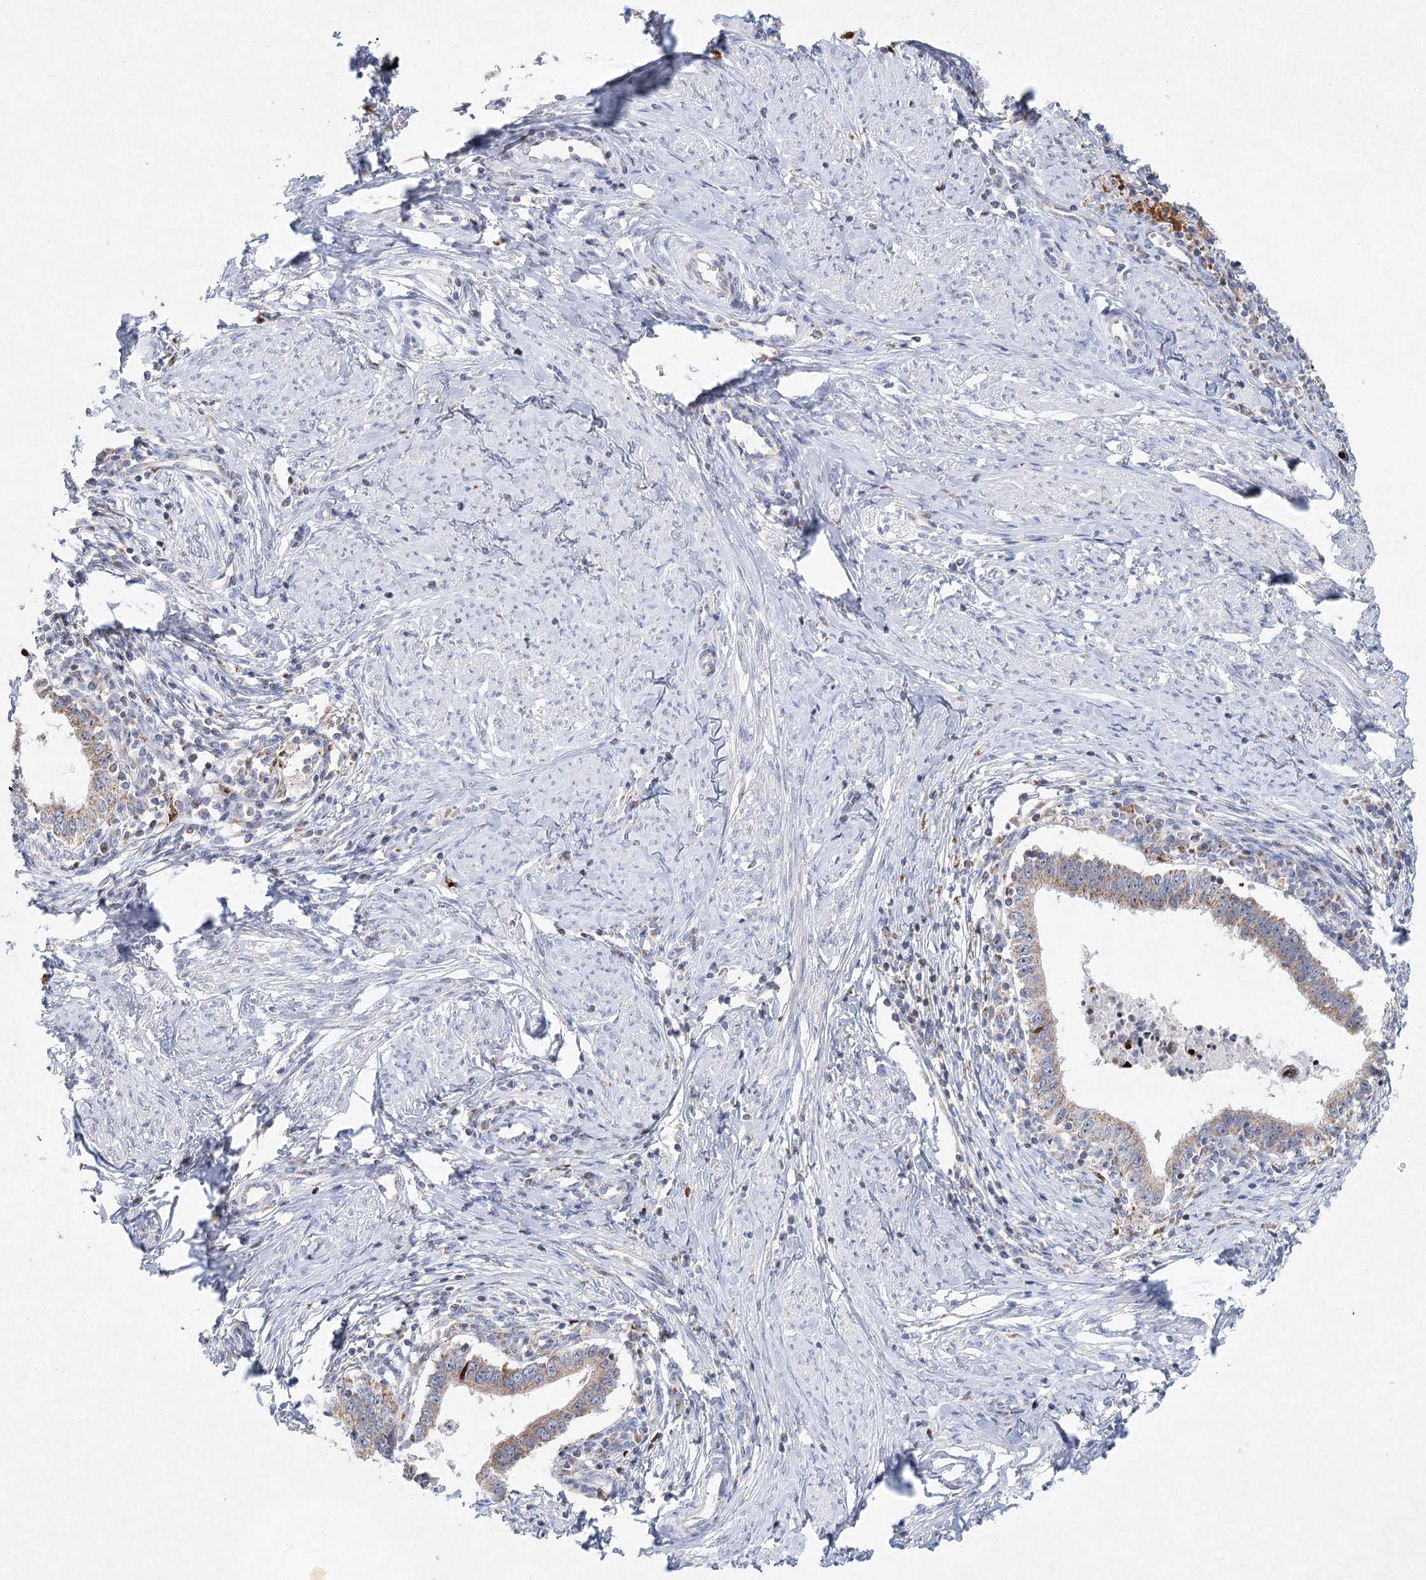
{"staining": {"intensity": "moderate", "quantity": ">75%", "location": "cytoplasmic/membranous"}, "tissue": "cervical cancer", "cell_type": "Tumor cells", "image_type": "cancer", "snomed": [{"axis": "morphology", "description": "Adenocarcinoma, NOS"}, {"axis": "topography", "description": "Cervix"}], "caption": "Cervical adenocarcinoma tissue displays moderate cytoplasmic/membranous positivity in approximately >75% of tumor cells, visualized by immunohistochemistry.", "gene": "XPO6", "patient": {"sex": "female", "age": 36}}